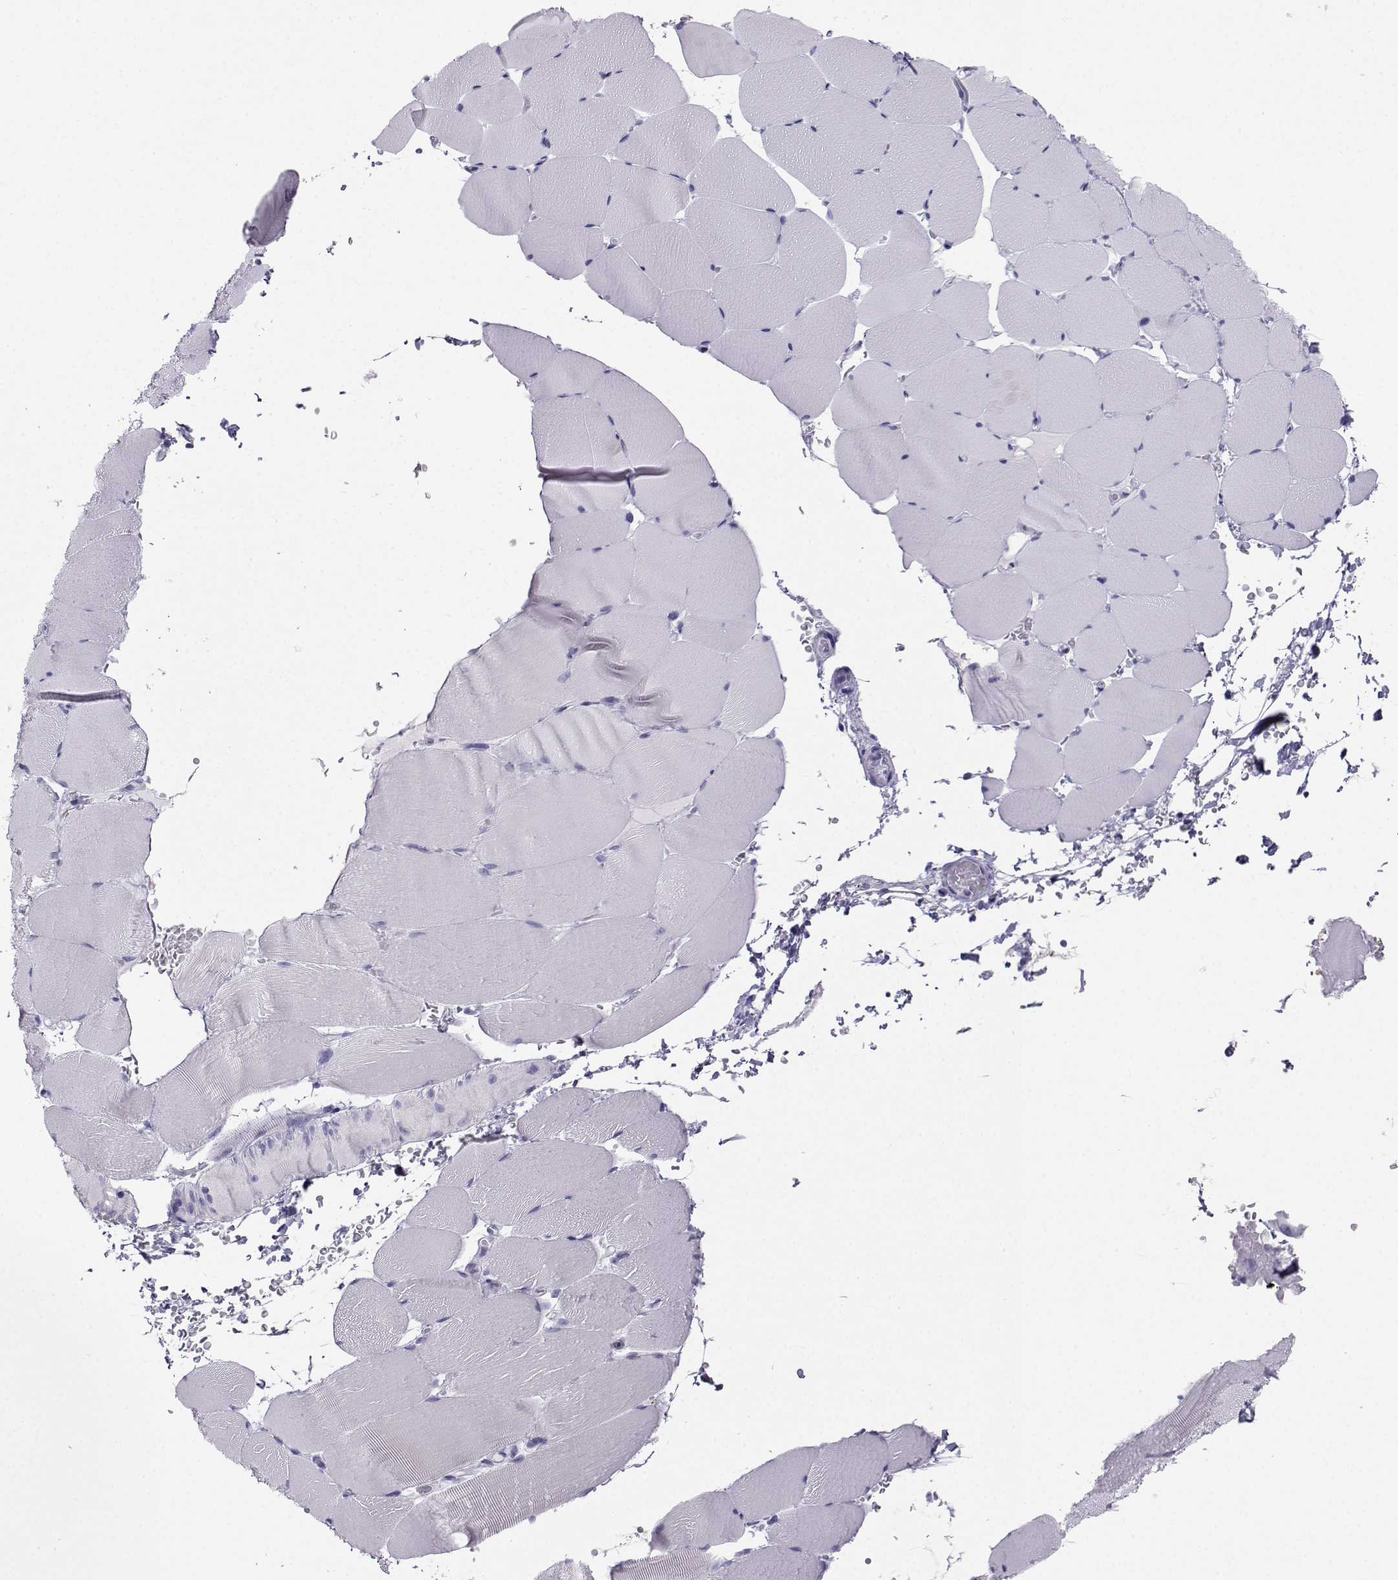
{"staining": {"intensity": "negative", "quantity": "none", "location": "none"}, "tissue": "skeletal muscle", "cell_type": "Myocytes", "image_type": "normal", "snomed": [{"axis": "morphology", "description": "Normal tissue, NOS"}, {"axis": "topography", "description": "Skeletal muscle"}], "caption": "Myocytes are negative for brown protein staining in unremarkable skeletal muscle. (Stains: DAB IHC with hematoxylin counter stain, Microscopy: brightfield microscopy at high magnification).", "gene": "SST", "patient": {"sex": "female", "age": 37}}